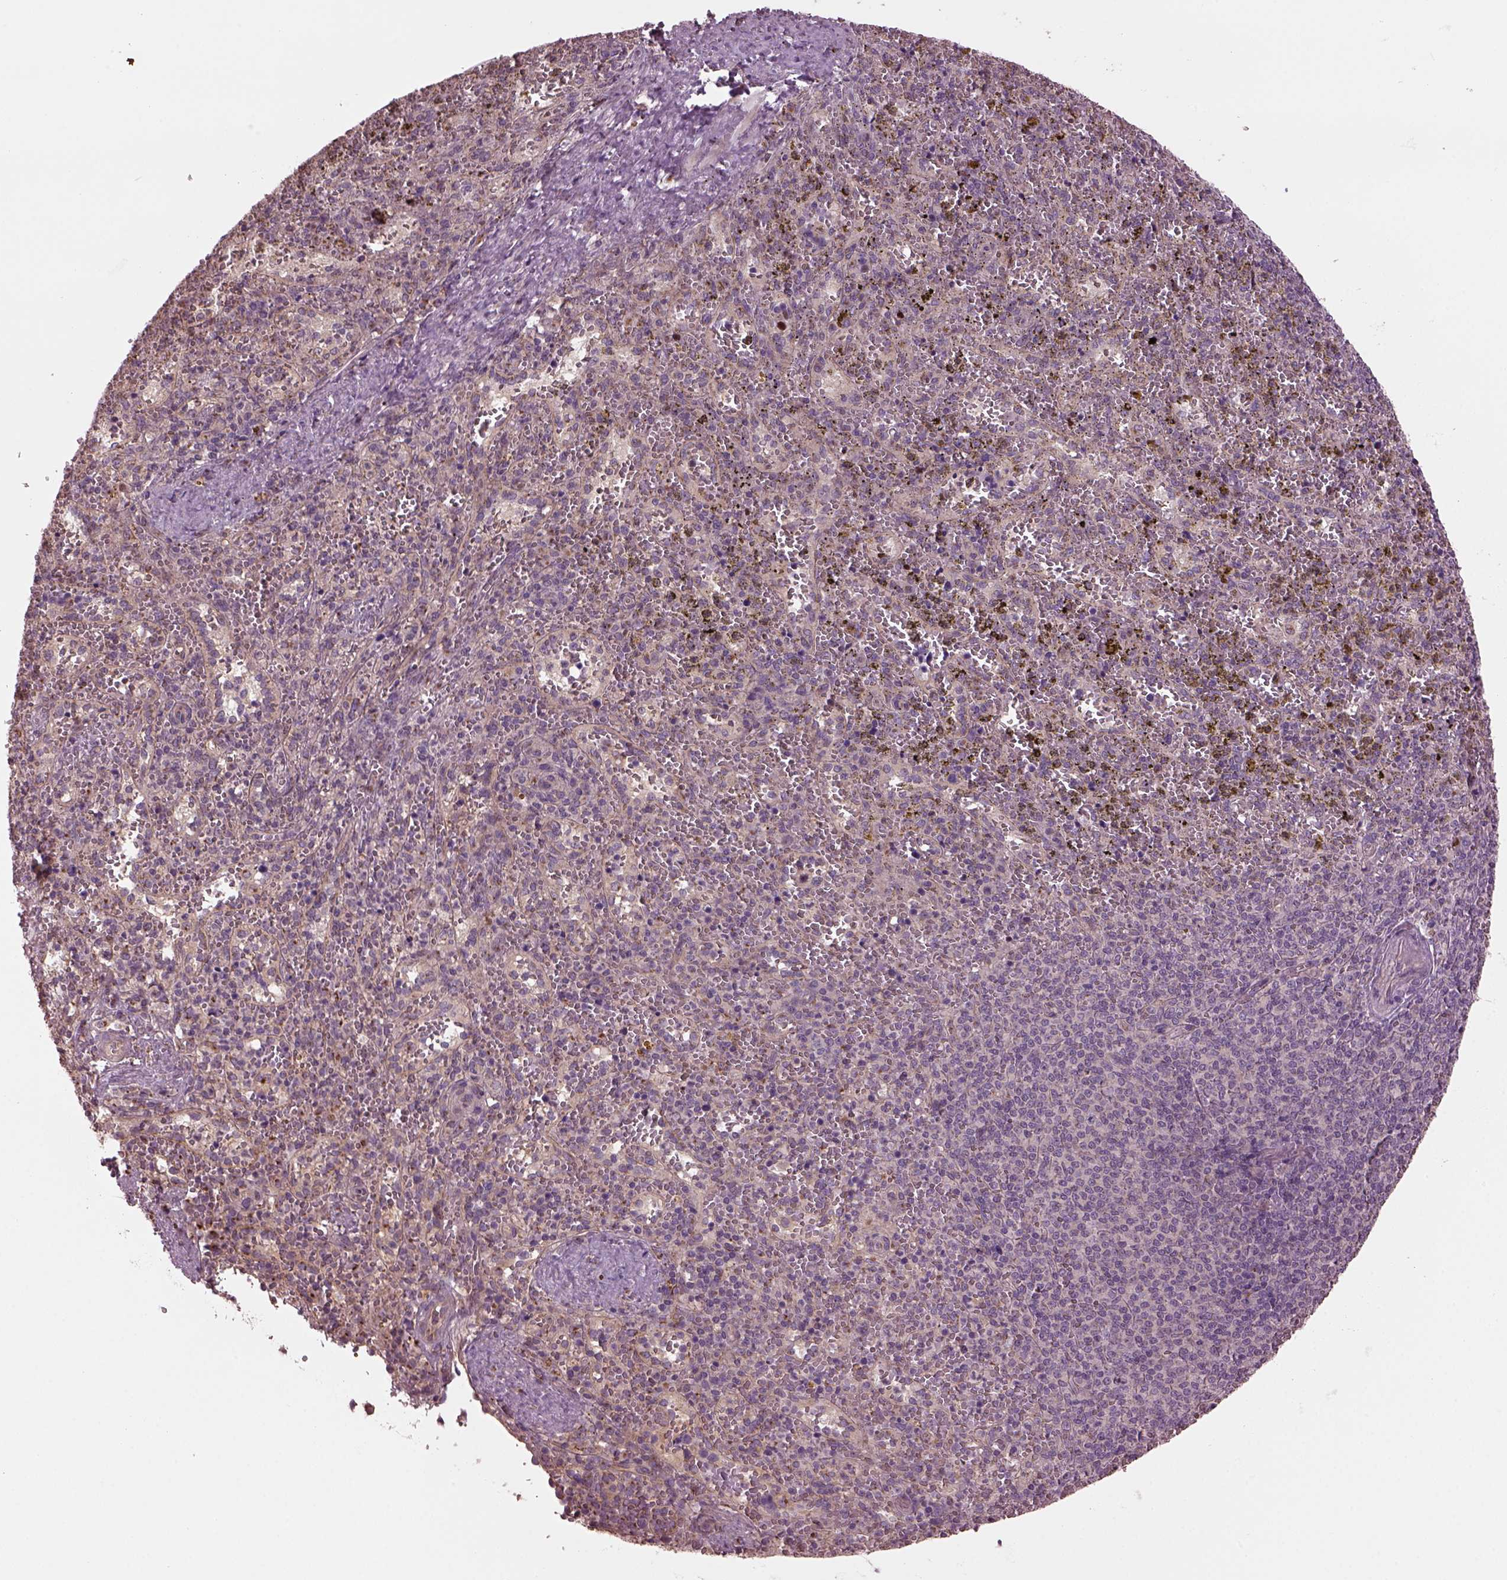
{"staining": {"intensity": "negative", "quantity": "none", "location": "none"}, "tissue": "spleen", "cell_type": "Cells in red pulp", "image_type": "normal", "snomed": [{"axis": "morphology", "description": "Normal tissue, NOS"}, {"axis": "topography", "description": "Spleen"}], "caption": "Immunohistochemistry (IHC) photomicrograph of normal spleen stained for a protein (brown), which displays no expression in cells in red pulp.", "gene": "RUFY3", "patient": {"sex": "female", "age": 50}}